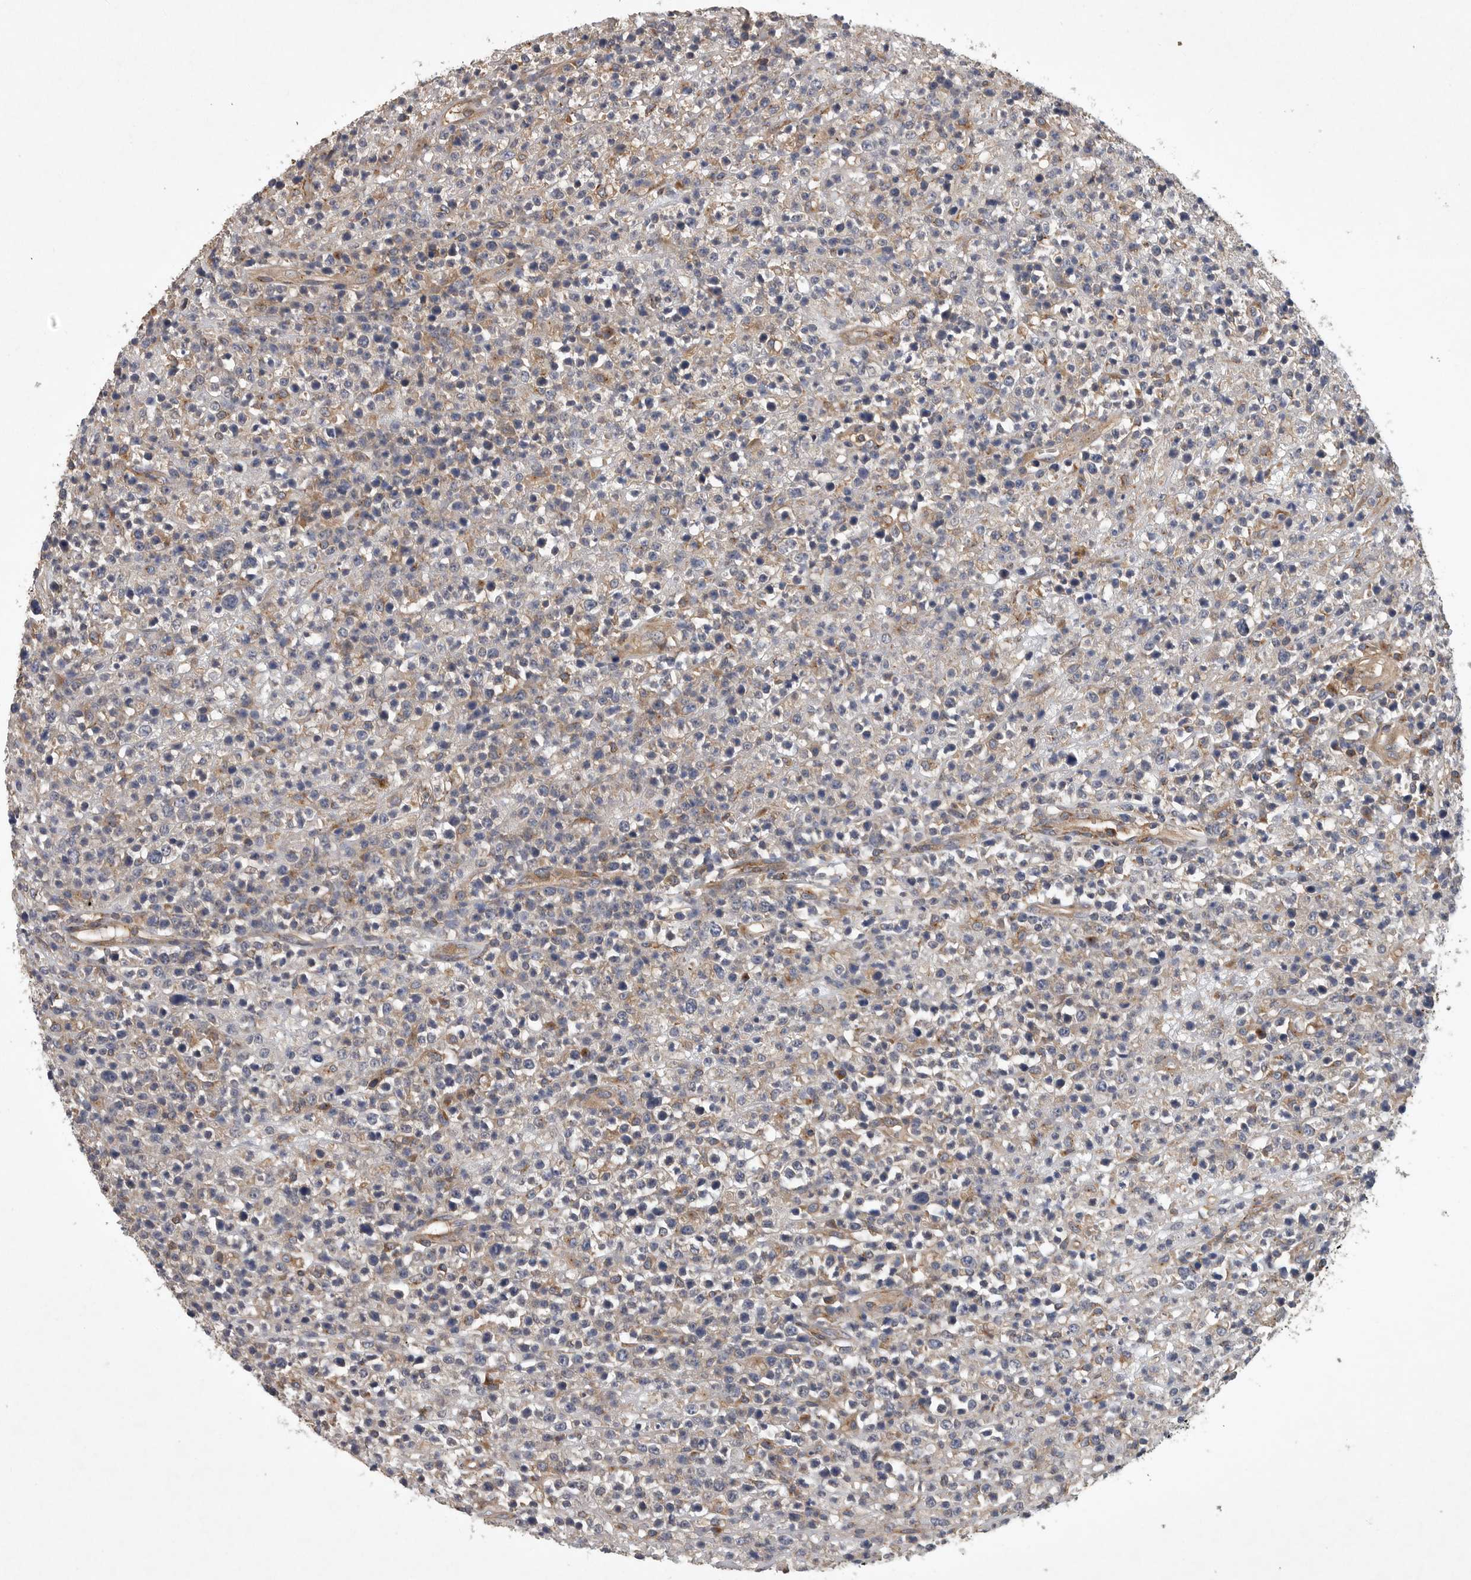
{"staining": {"intensity": "negative", "quantity": "none", "location": "none"}, "tissue": "lymphoma", "cell_type": "Tumor cells", "image_type": "cancer", "snomed": [{"axis": "morphology", "description": "Malignant lymphoma, non-Hodgkin's type, High grade"}, {"axis": "topography", "description": "Colon"}], "caption": "Human high-grade malignant lymphoma, non-Hodgkin's type stained for a protein using immunohistochemistry demonstrates no staining in tumor cells.", "gene": "OXR1", "patient": {"sex": "female", "age": 53}}